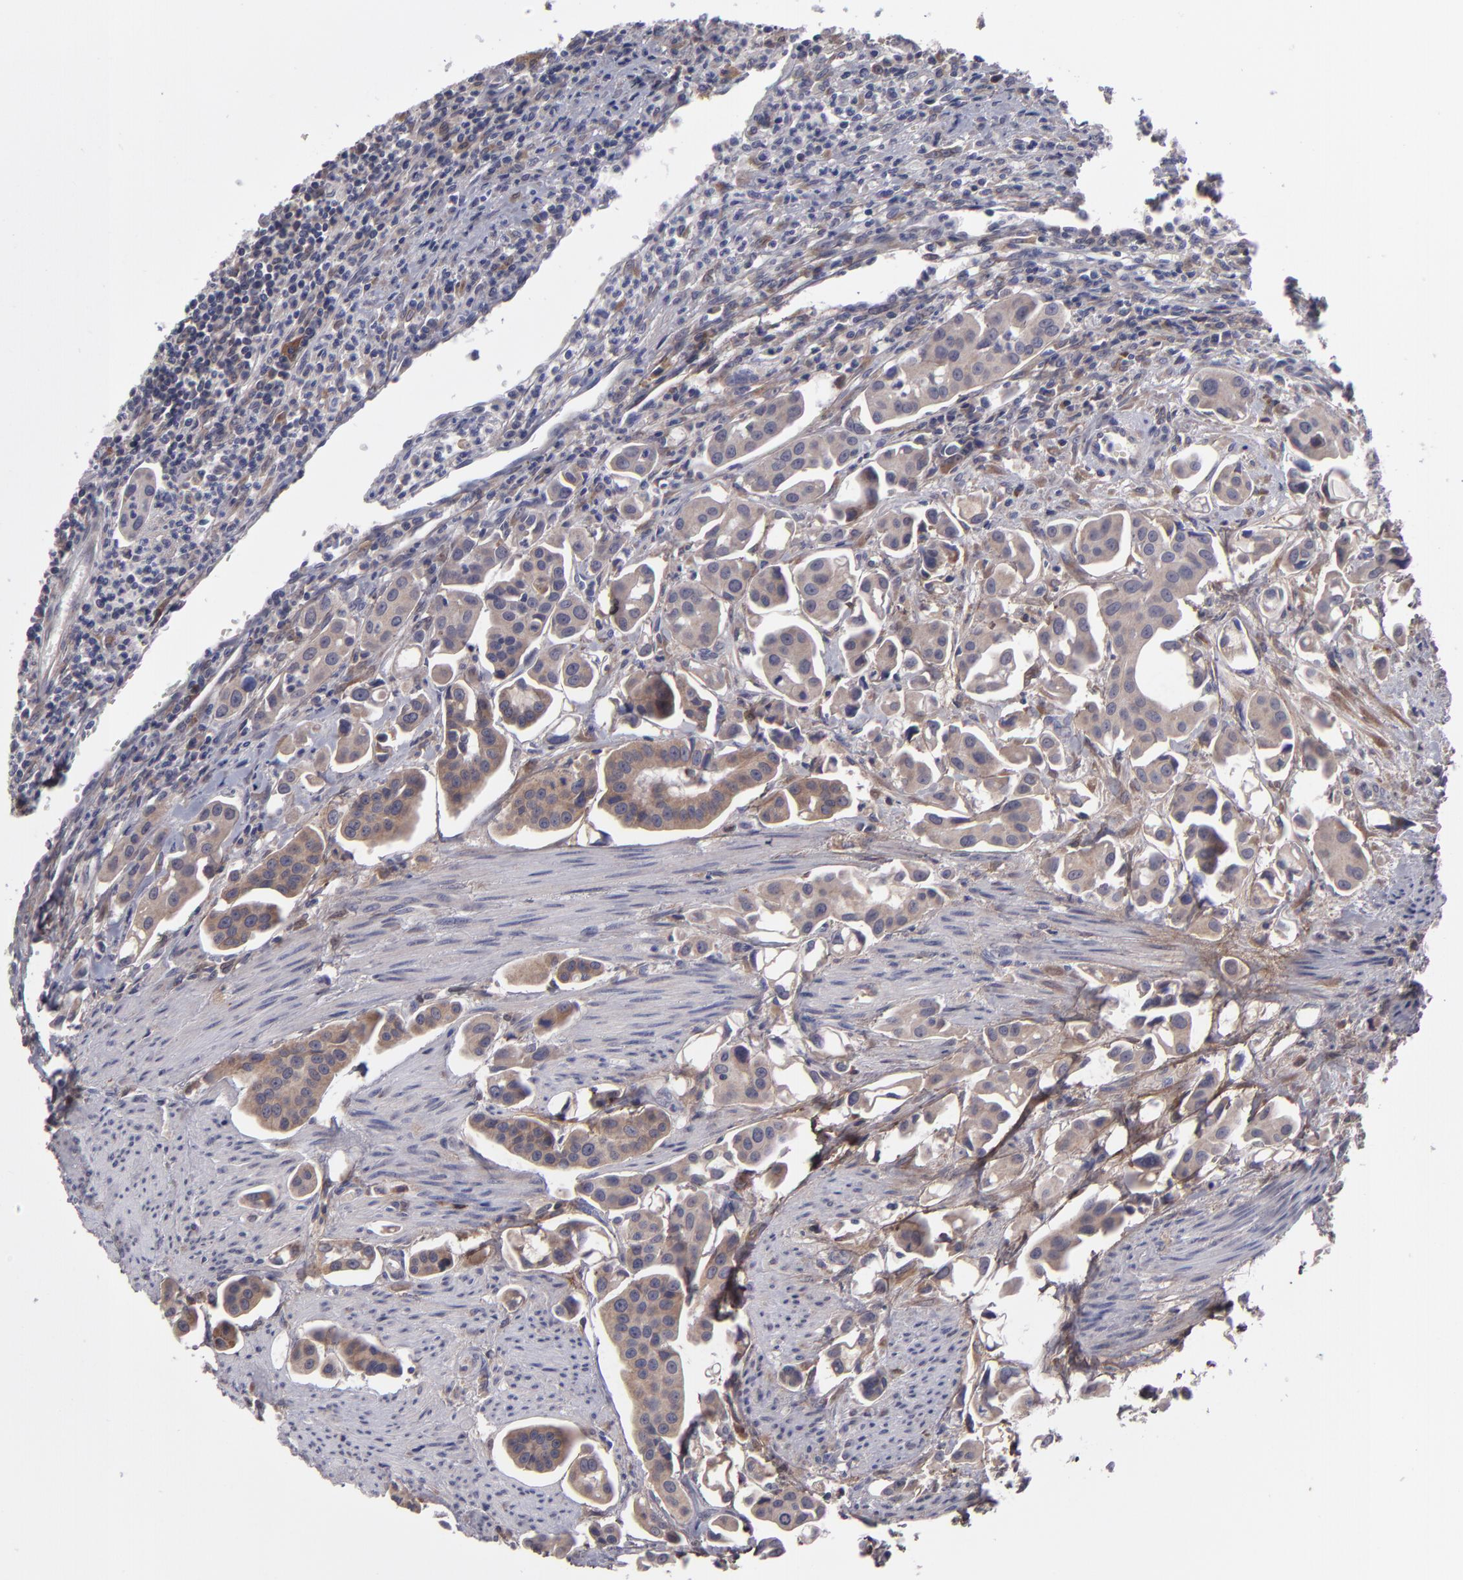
{"staining": {"intensity": "weak", "quantity": ">75%", "location": "cytoplasmic/membranous"}, "tissue": "urothelial cancer", "cell_type": "Tumor cells", "image_type": "cancer", "snomed": [{"axis": "morphology", "description": "Urothelial carcinoma, High grade"}, {"axis": "topography", "description": "Urinary bladder"}], "caption": "Immunohistochemical staining of human high-grade urothelial carcinoma shows low levels of weak cytoplasmic/membranous staining in approximately >75% of tumor cells.", "gene": "IL12A", "patient": {"sex": "male", "age": 66}}